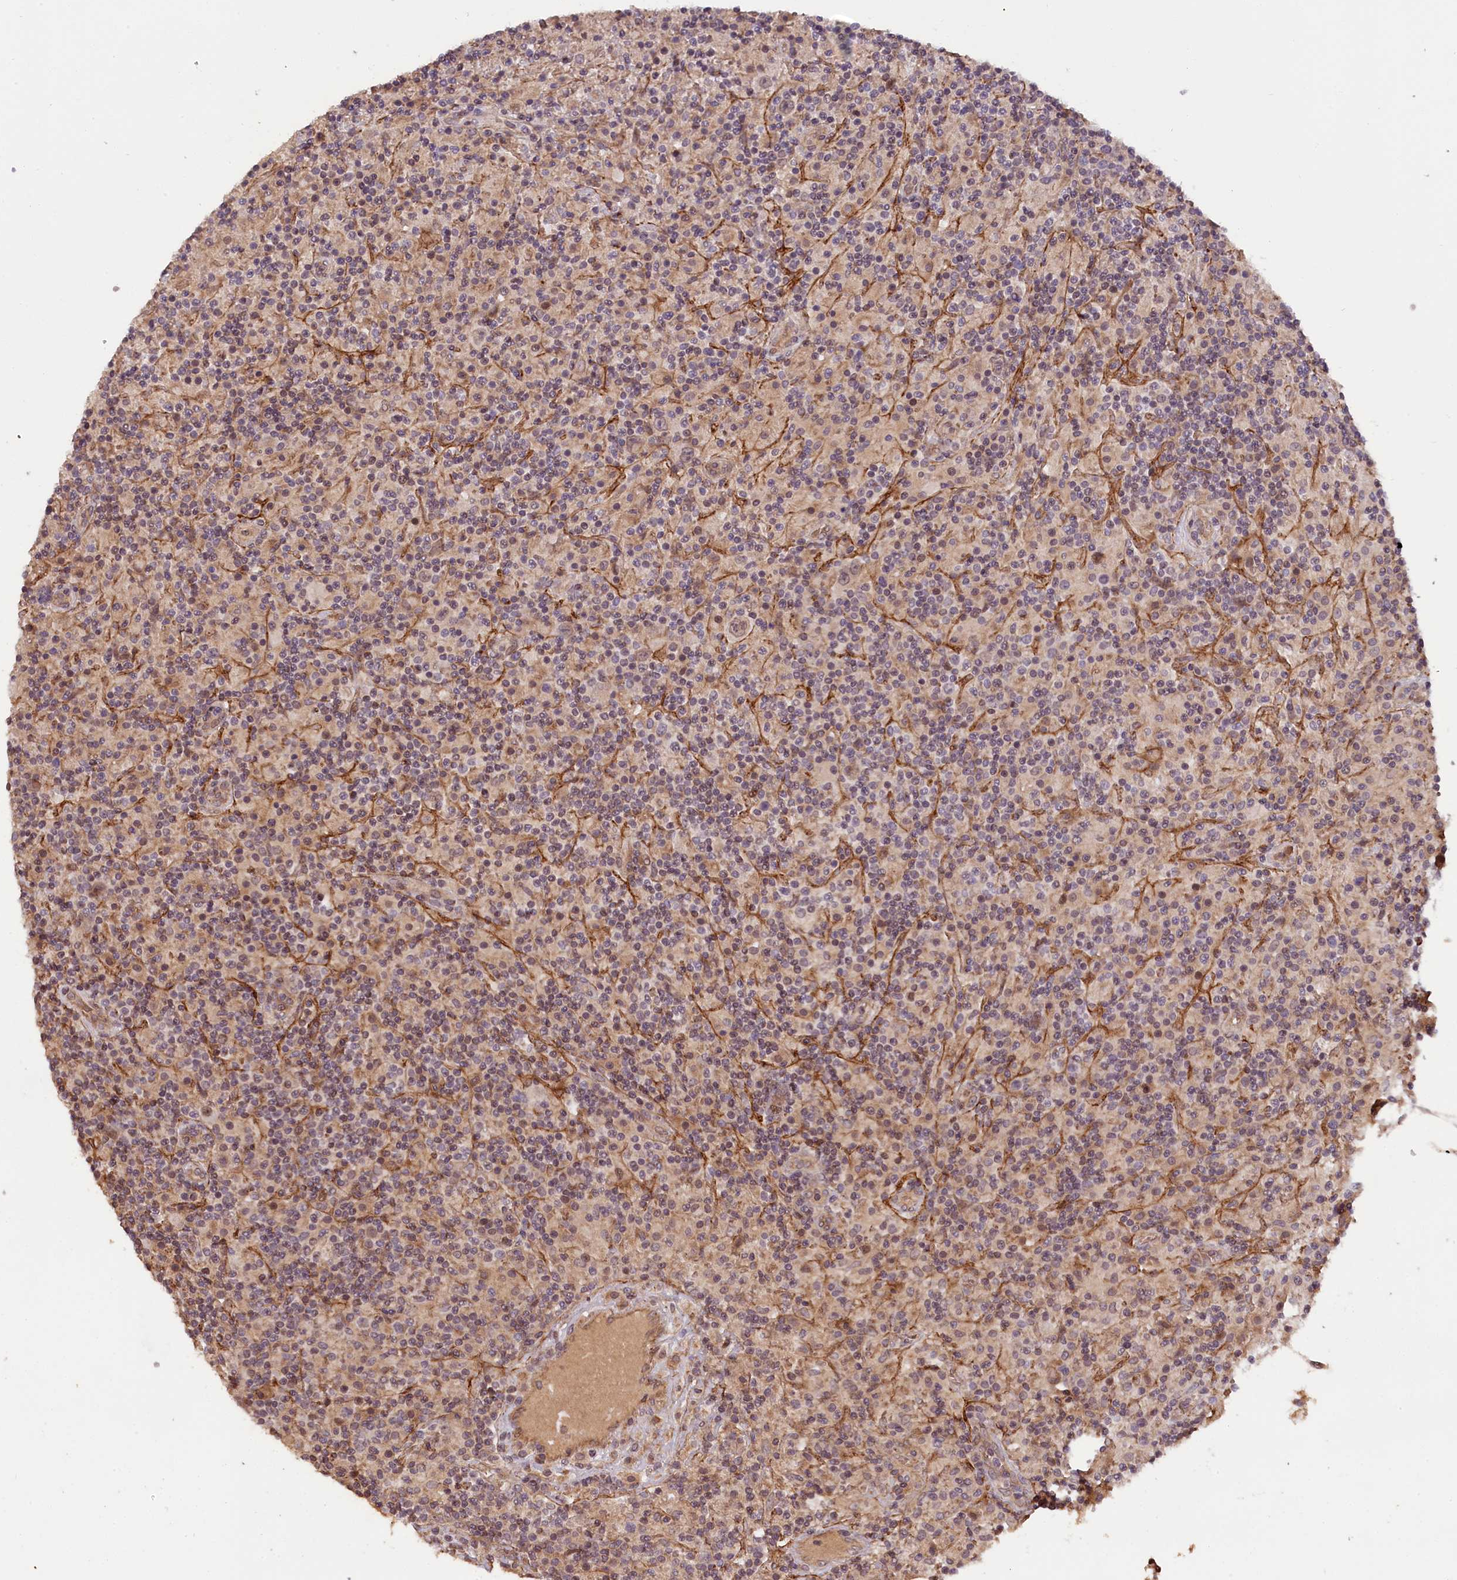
{"staining": {"intensity": "weak", "quantity": "25%-75%", "location": "nuclear"}, "tissue": "lymphoma", "cell_type": "Tumor cells", "image_type": "cancer", "snomed": [{"axis": "morphology", "description": "Hodgkin's disease, NOS"}, {"axis": "topography", "description": "Lymph node"}], "caption": "About 25%-75% of tumor cells in lymphoma show weak nuclear protein expression as visualized by brown immunohistochemical staining.", "gene": "ZNF480", "patient": {"sex": "male", "age": 70}}